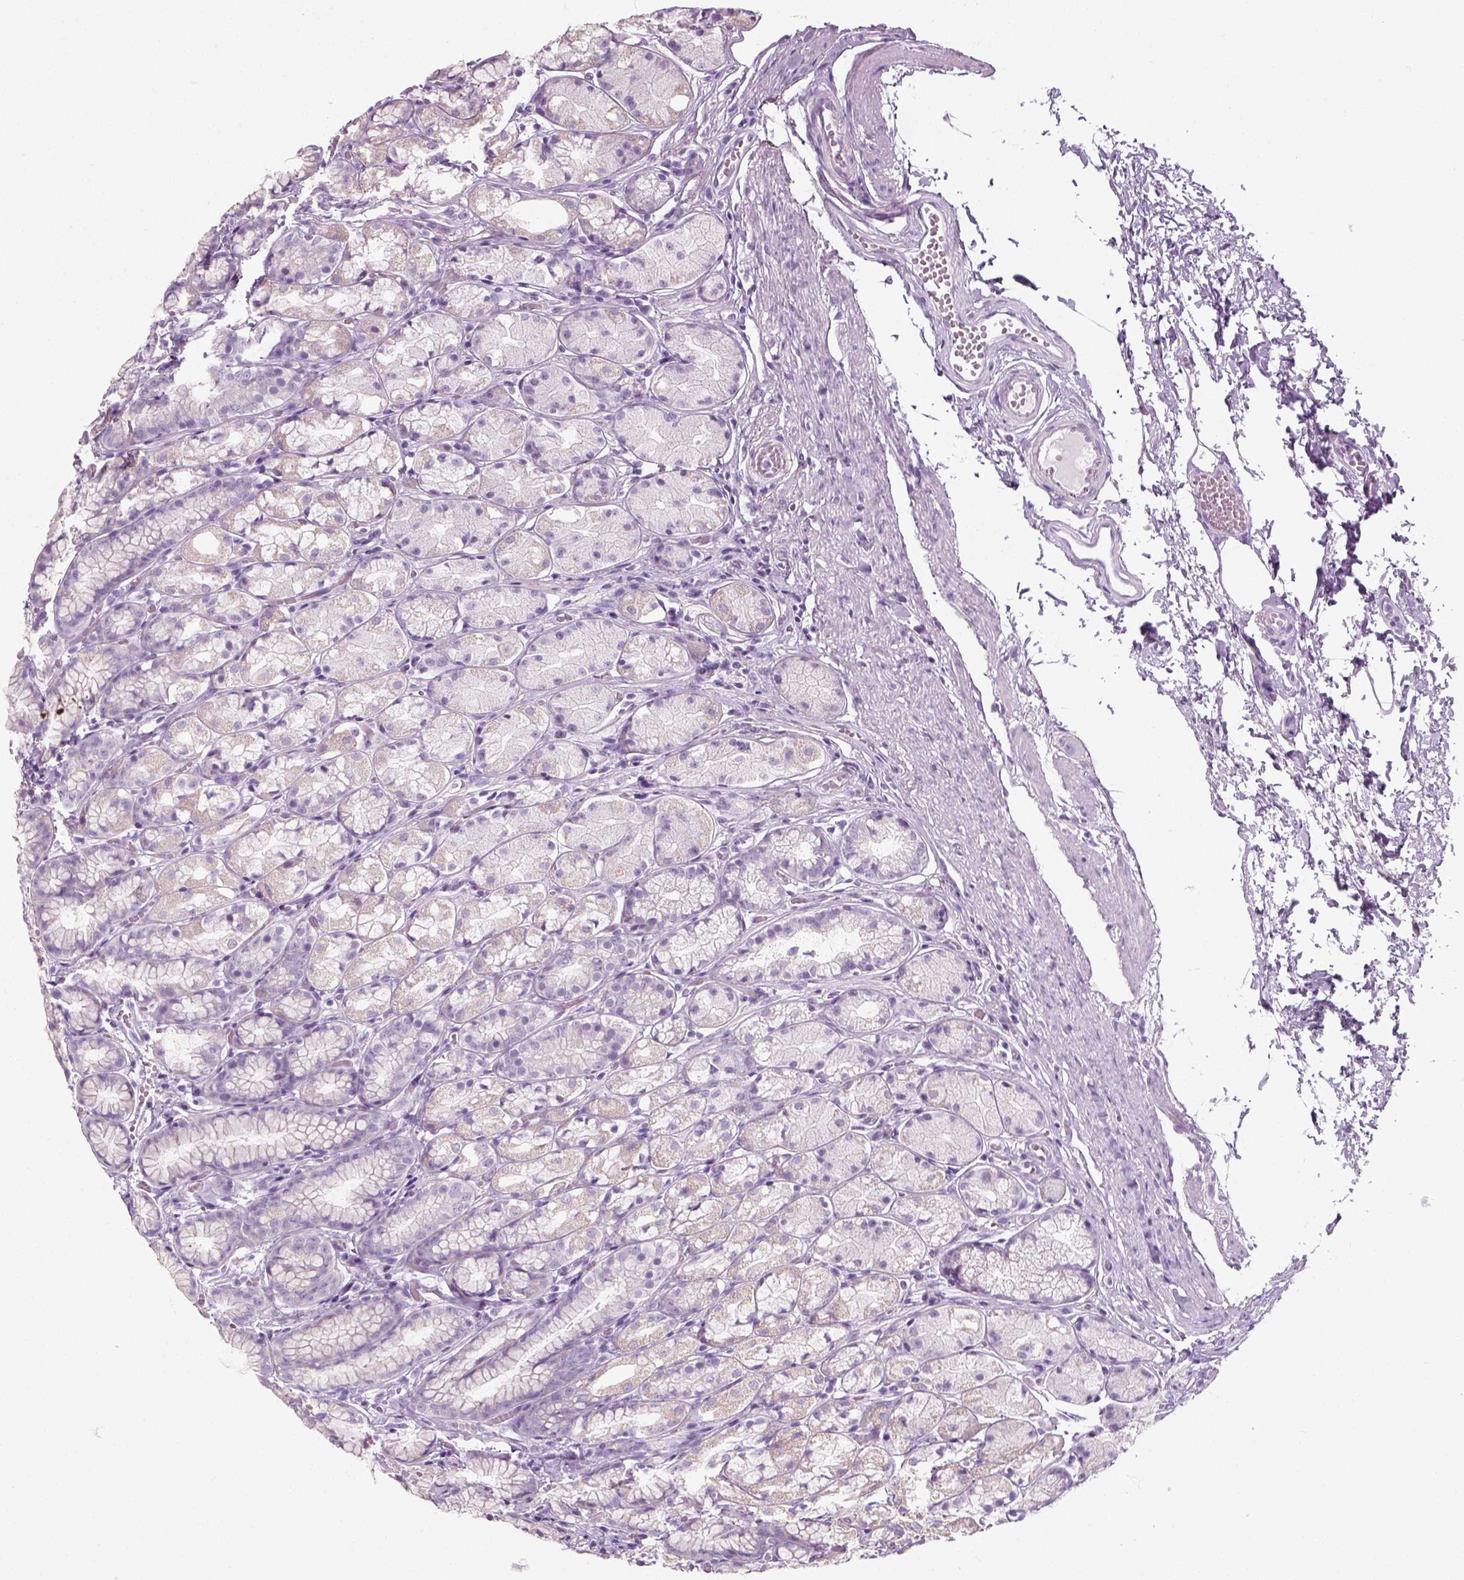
{"staining": {"intensity": "negative", "quantity": "none", "location": "none"}, "tissue": "stomach", "cell_type": "Glandular cells", "image_type": "normal", "snomed": [{"axis": "morphology", "description": "Normal tissue, NOS"}, {"axis": "topography", "description": "Stomach"}], "caption": "DAB immunohistochemical staining of unremarkable human stomach shows no significant positivity in glandular cells.", "gene": "SLC12A5", "patient": {"sex": "male", "age": 70}}